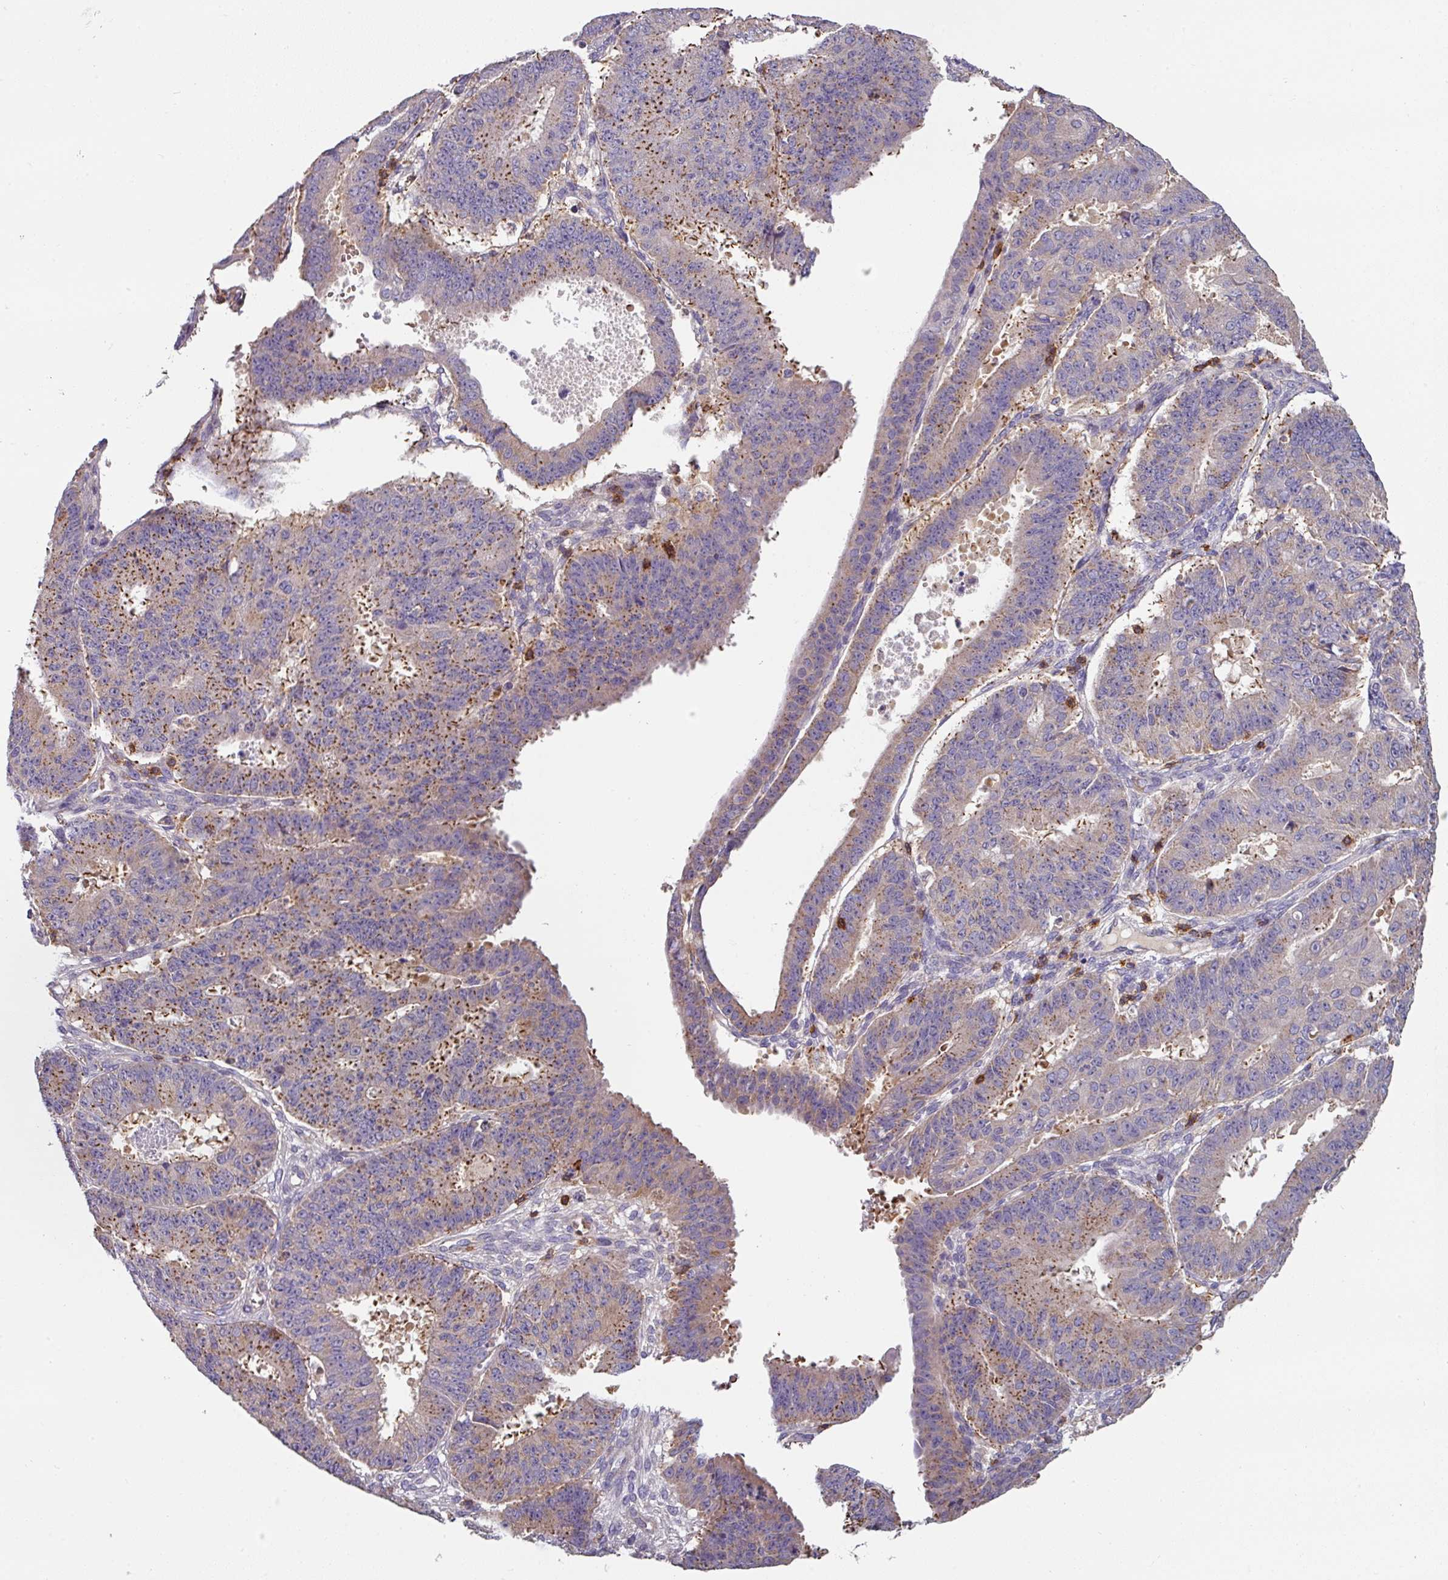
{"staining": {"intensity": "moderate", "quantity": "25%-75%", "location": "cytoplasmic/membranous"}, "tissue": "ovarian cancer", "cell_type": "Tumor cells", "image_type": "cancer", "snomed": [{"axis": "morphology", "description": "Carcinoma, endometroid"}, {"axis": "topography", "description": "Appendix"}, {"axis": "topography", "description": "Ovary"}], "caption": "This is an image of immunohistochemistry (IHC) staining of ovarian cancer (endometroid carcinoma), which shows moderate positivity in the cytoplasmic/membranous of tumor cells.", "gene": "CD3G", "patient": {"sex": "female", "age": 42}}